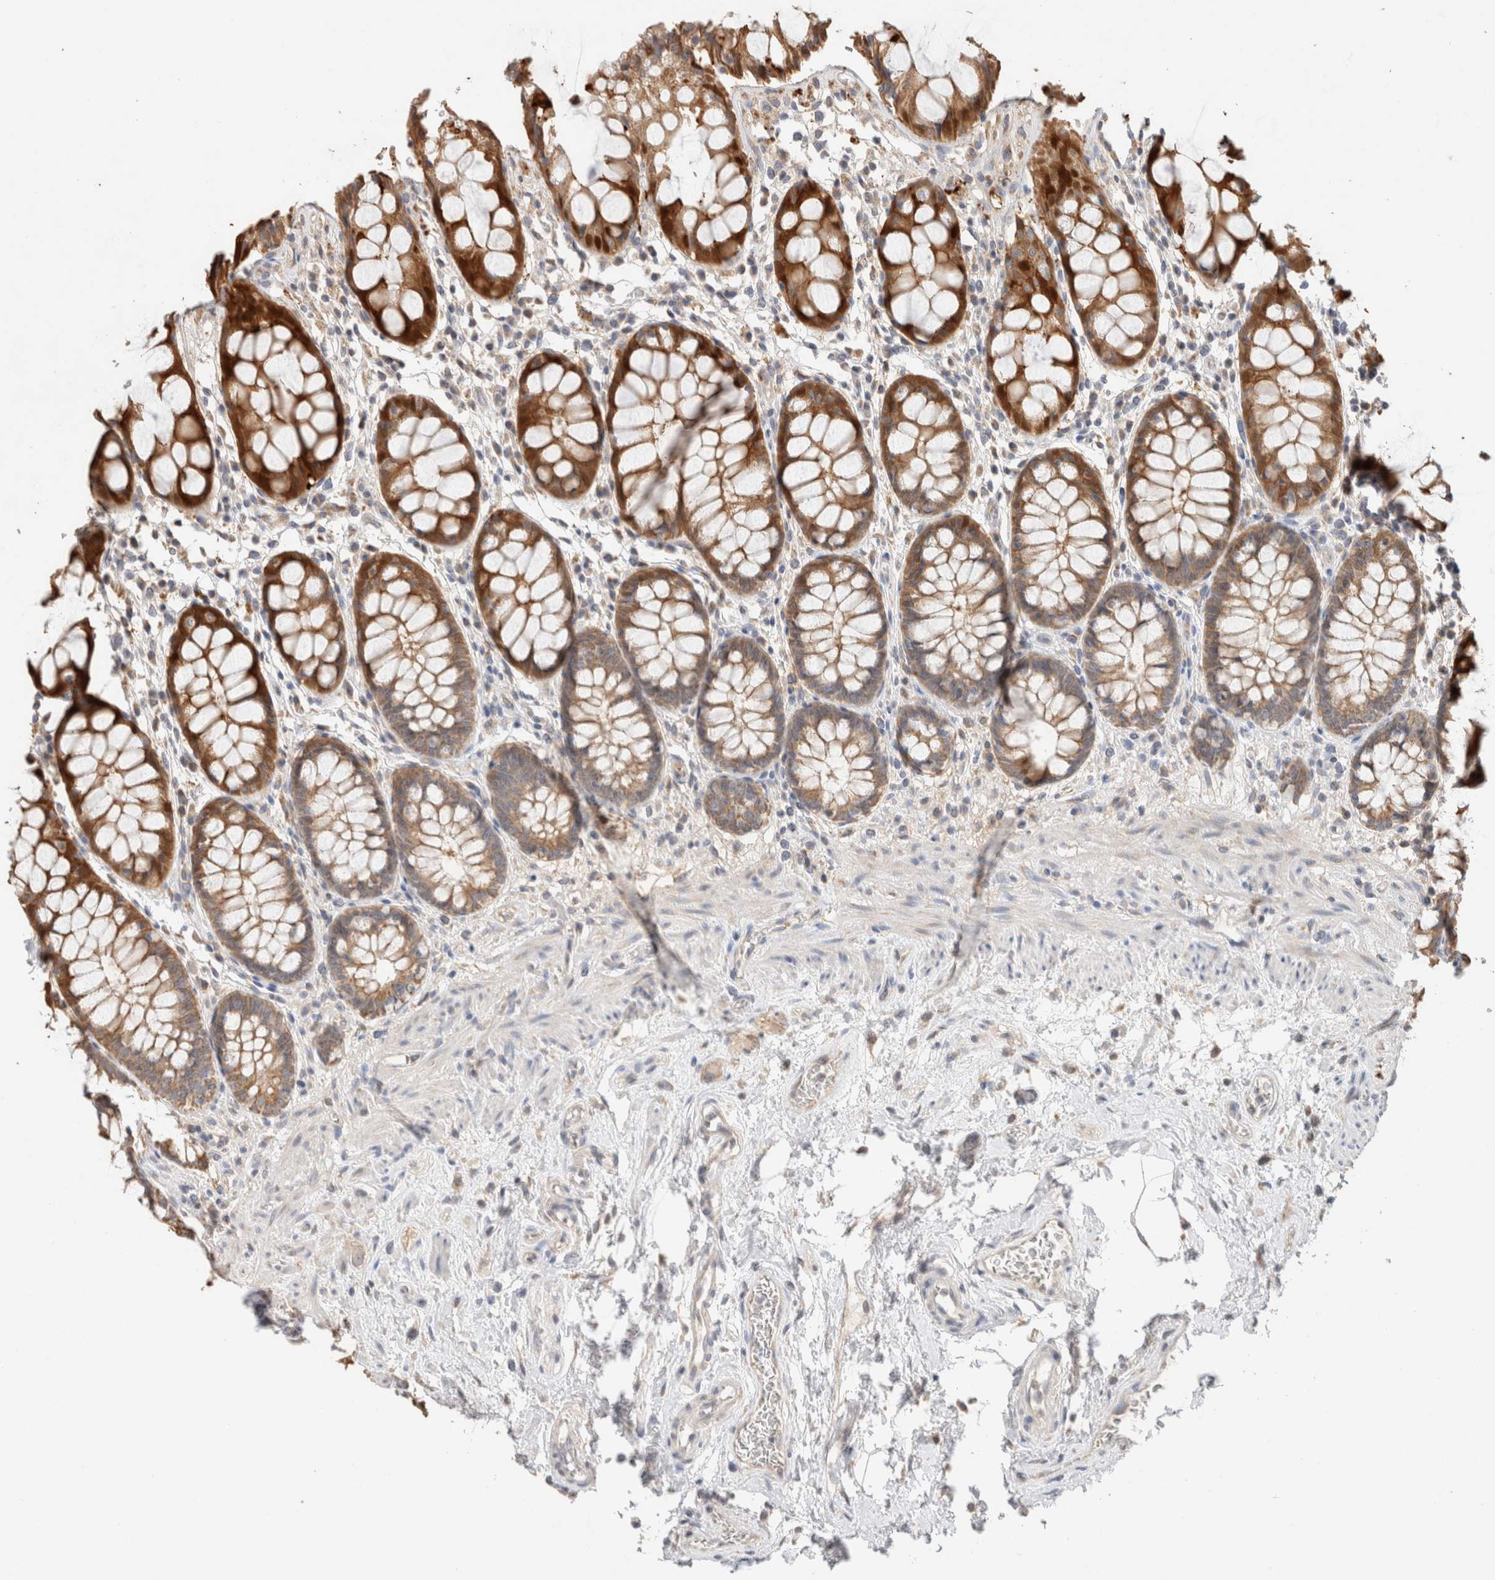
{"staining": {"intensity": "strong", "quantity": ">75%", "location": "cytoplasmic/membranous,nuclear"}, "tissue": "rectum", "cell_type": "Glandular cells", "image_type": "normal", "snomed": [{"axis": "morphology", "description": "Normal tissue, NOS"}, {"axis": "topography", "description": "Rectum"}], "caption": "DAB (3,3'-diaminobenzidine) immunohistochemical staining of benign human rectum demonstrates strong cytoplasmic/membranous,nuclear protein positivity in about >75% of glandular cells. Immunohistochemistry (ihc) stains the protein in brown and the nuclei are stained blue.", "gene": "CA13", "patient": {"sex": "male", "age": 64}}